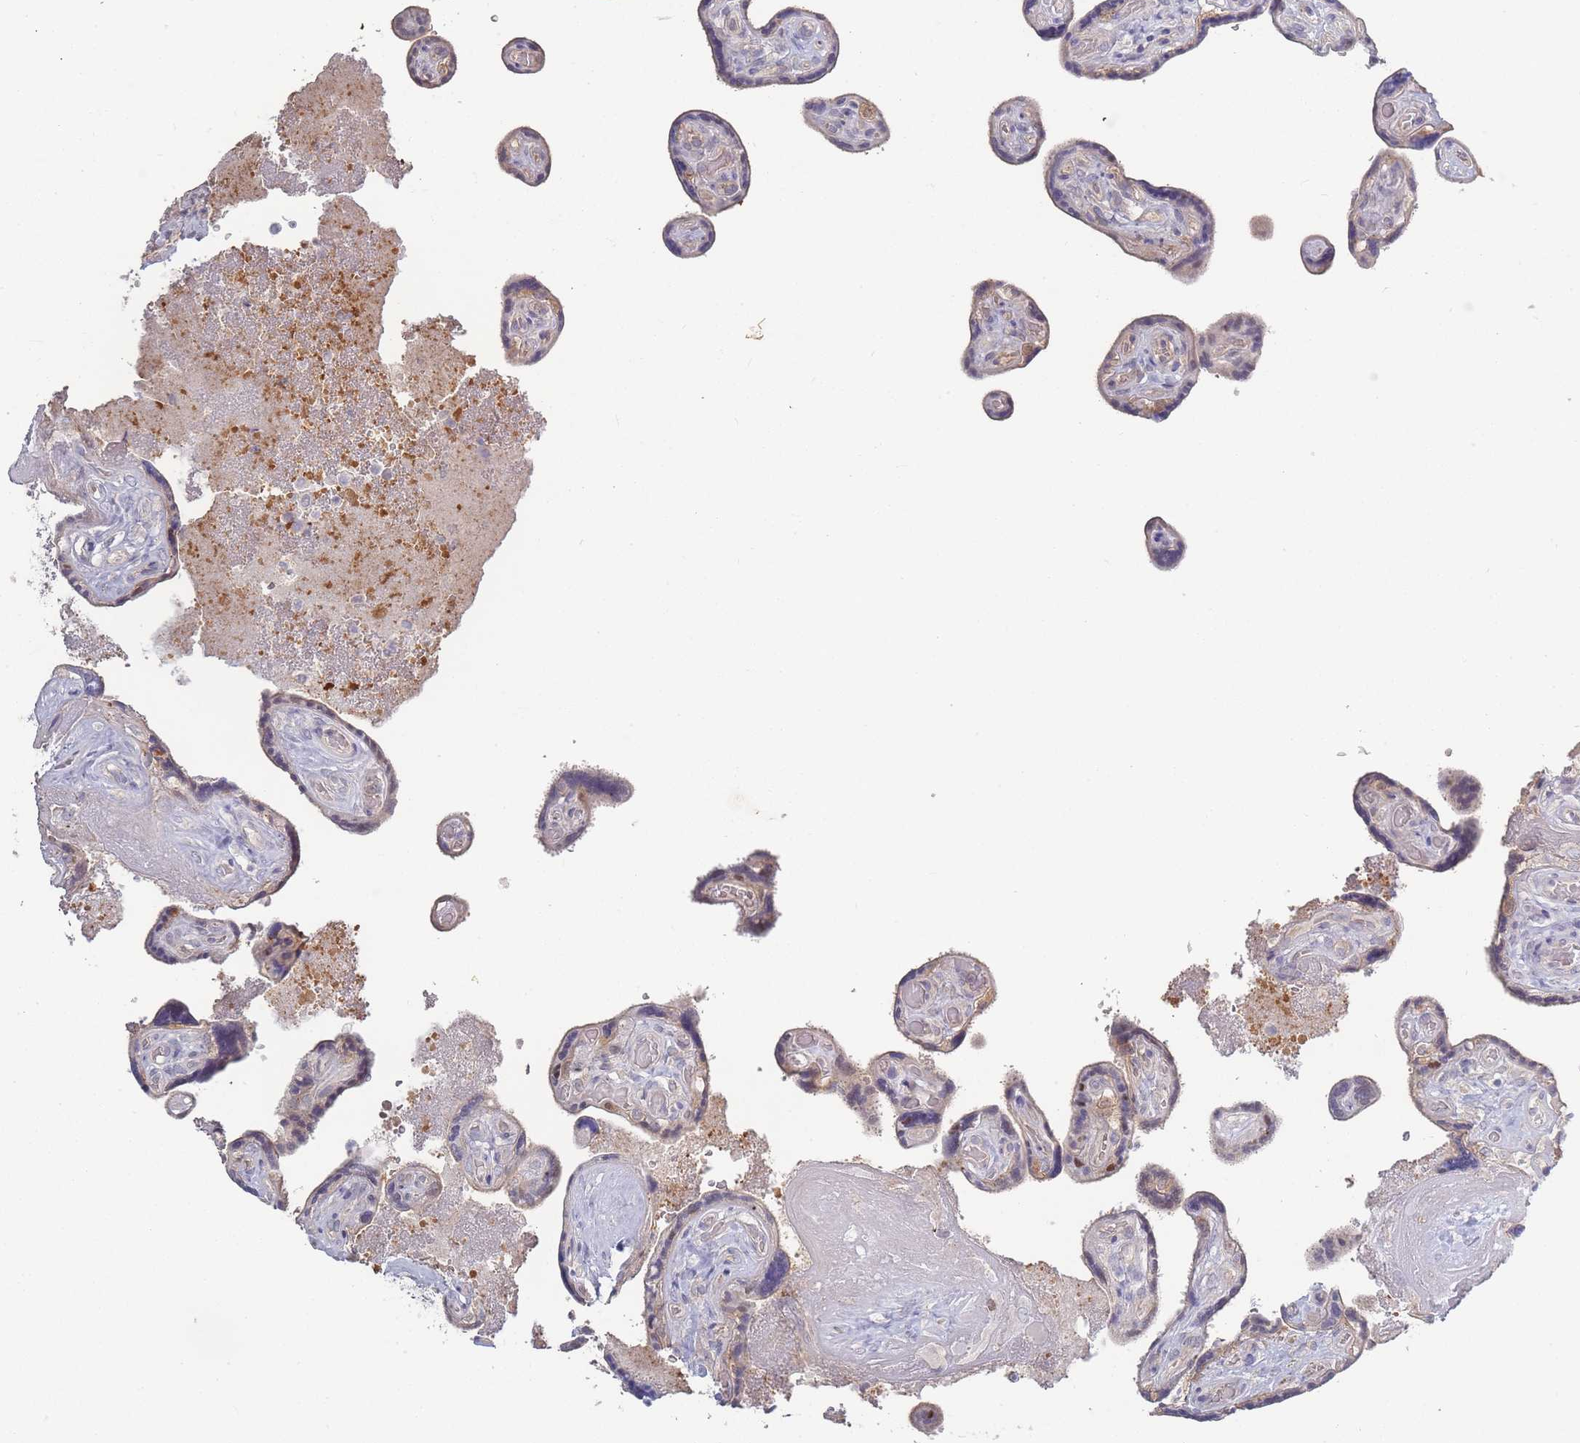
{"staining": {"intensity": "weak", "quantity": "25%-75%", "location": "cytoplasmic/membranous"}, "tissue": "placenta", "cell_type": "Trophoblastic cells", "image_type": "normal", "snomed": [{"axis": "morphology", "description": "Normal tissue, NOS"}, {"axis": "topography", "description": "Placenta"}], "caption": "DAB immunohistochemical staining of normal placenta shows weak cytoplasmic/membranous protein positivity in approximately 25%-75% of trophoblastic cells.", "gene": "SPHKAP", "patient": {"sex": "female", "age": 32}}